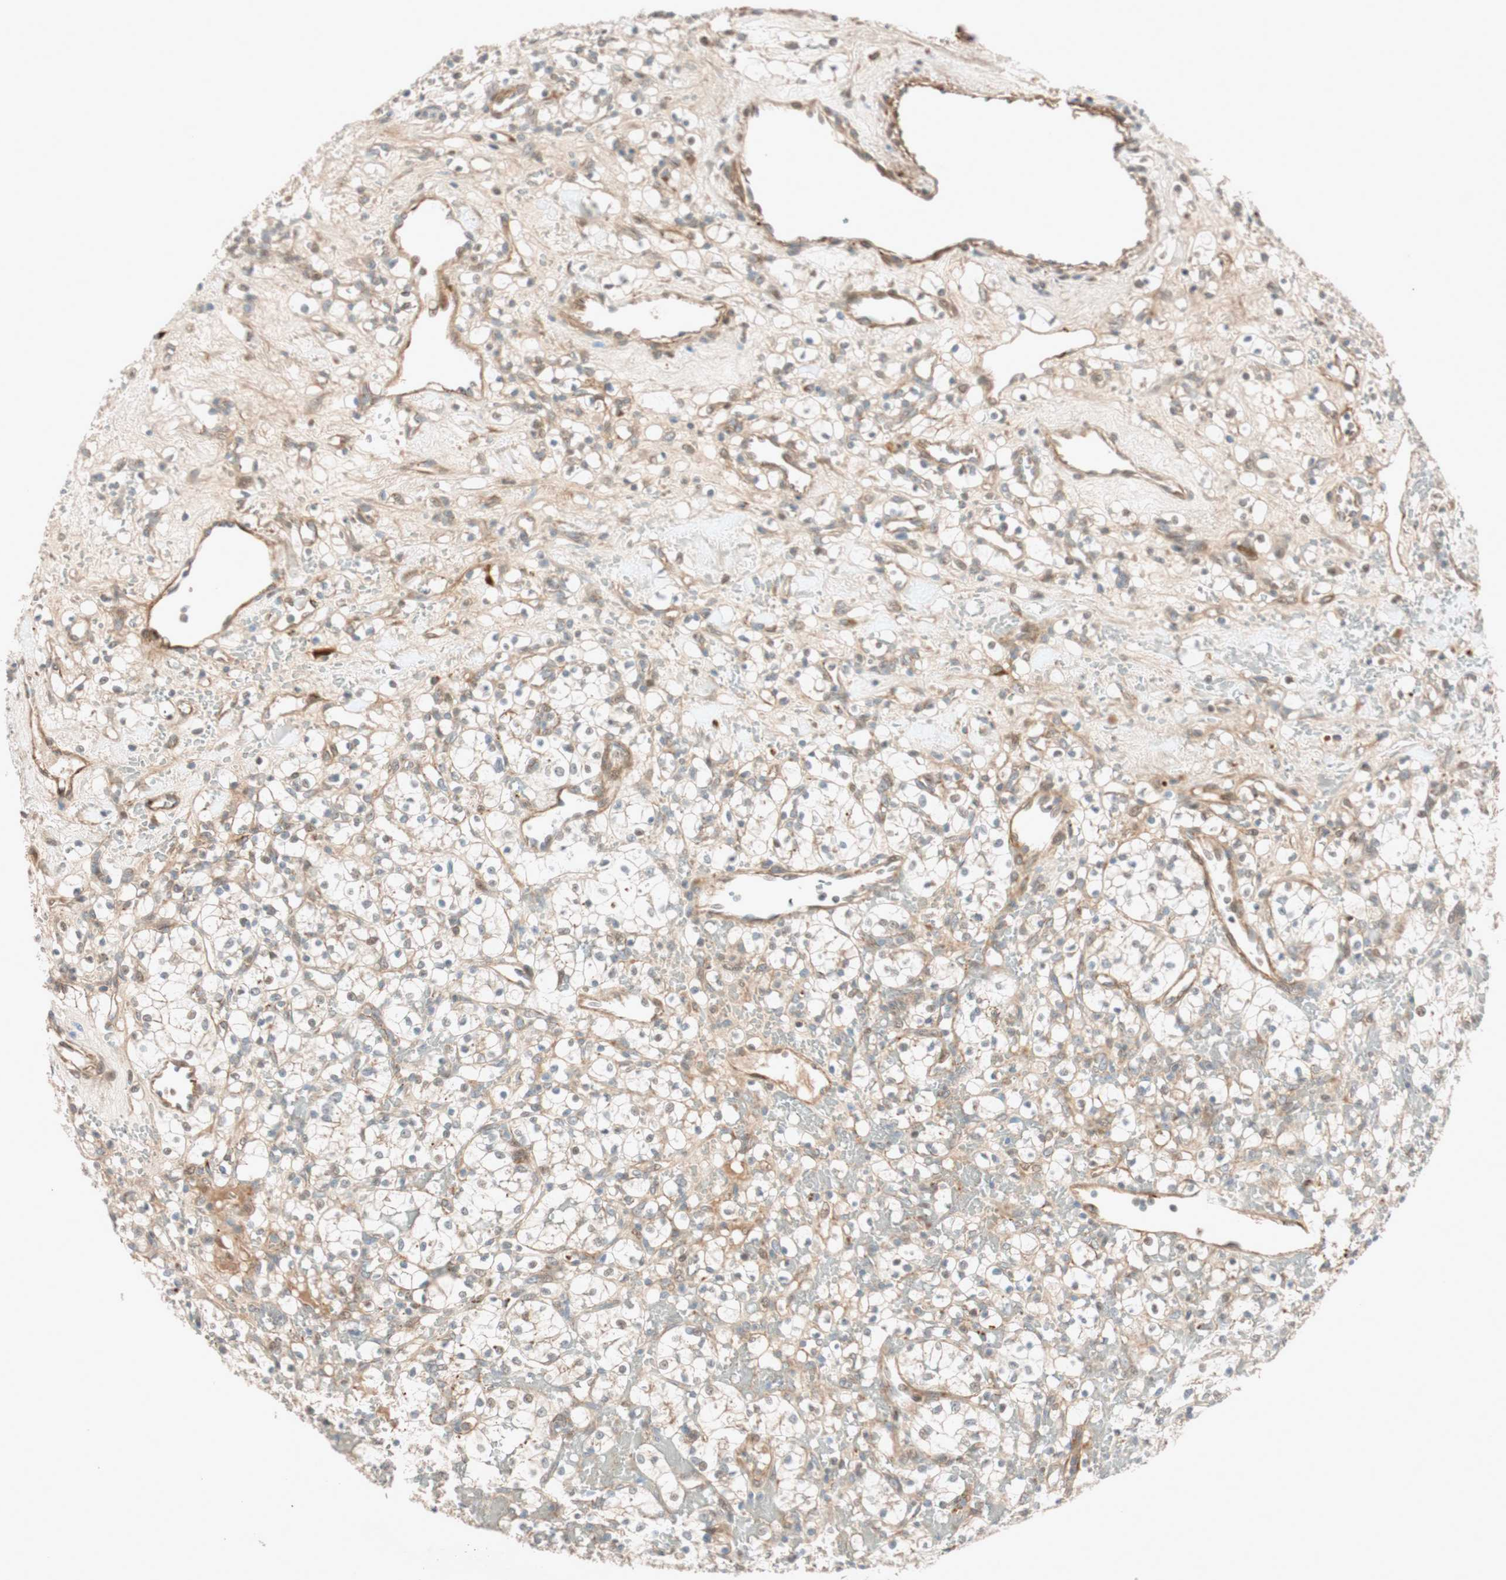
{"staining": {"intensity": "negative", "quantity": "none", "location": "none"}, "tissue": "renal cancer", "cell_type": "Tumor cells", "image_type": "cancer", "snomed": [{"axis": "morphology", "description": "Adenocarcinoma, NOS"}, {"axis": "topography", "description": "Kidney"}], "caption": "Micrograph shows no protein positivity in tumor cells of renal cancer tissue.", "gene": "EPHA6", "patient": {"sex": "female", "age": 60}}